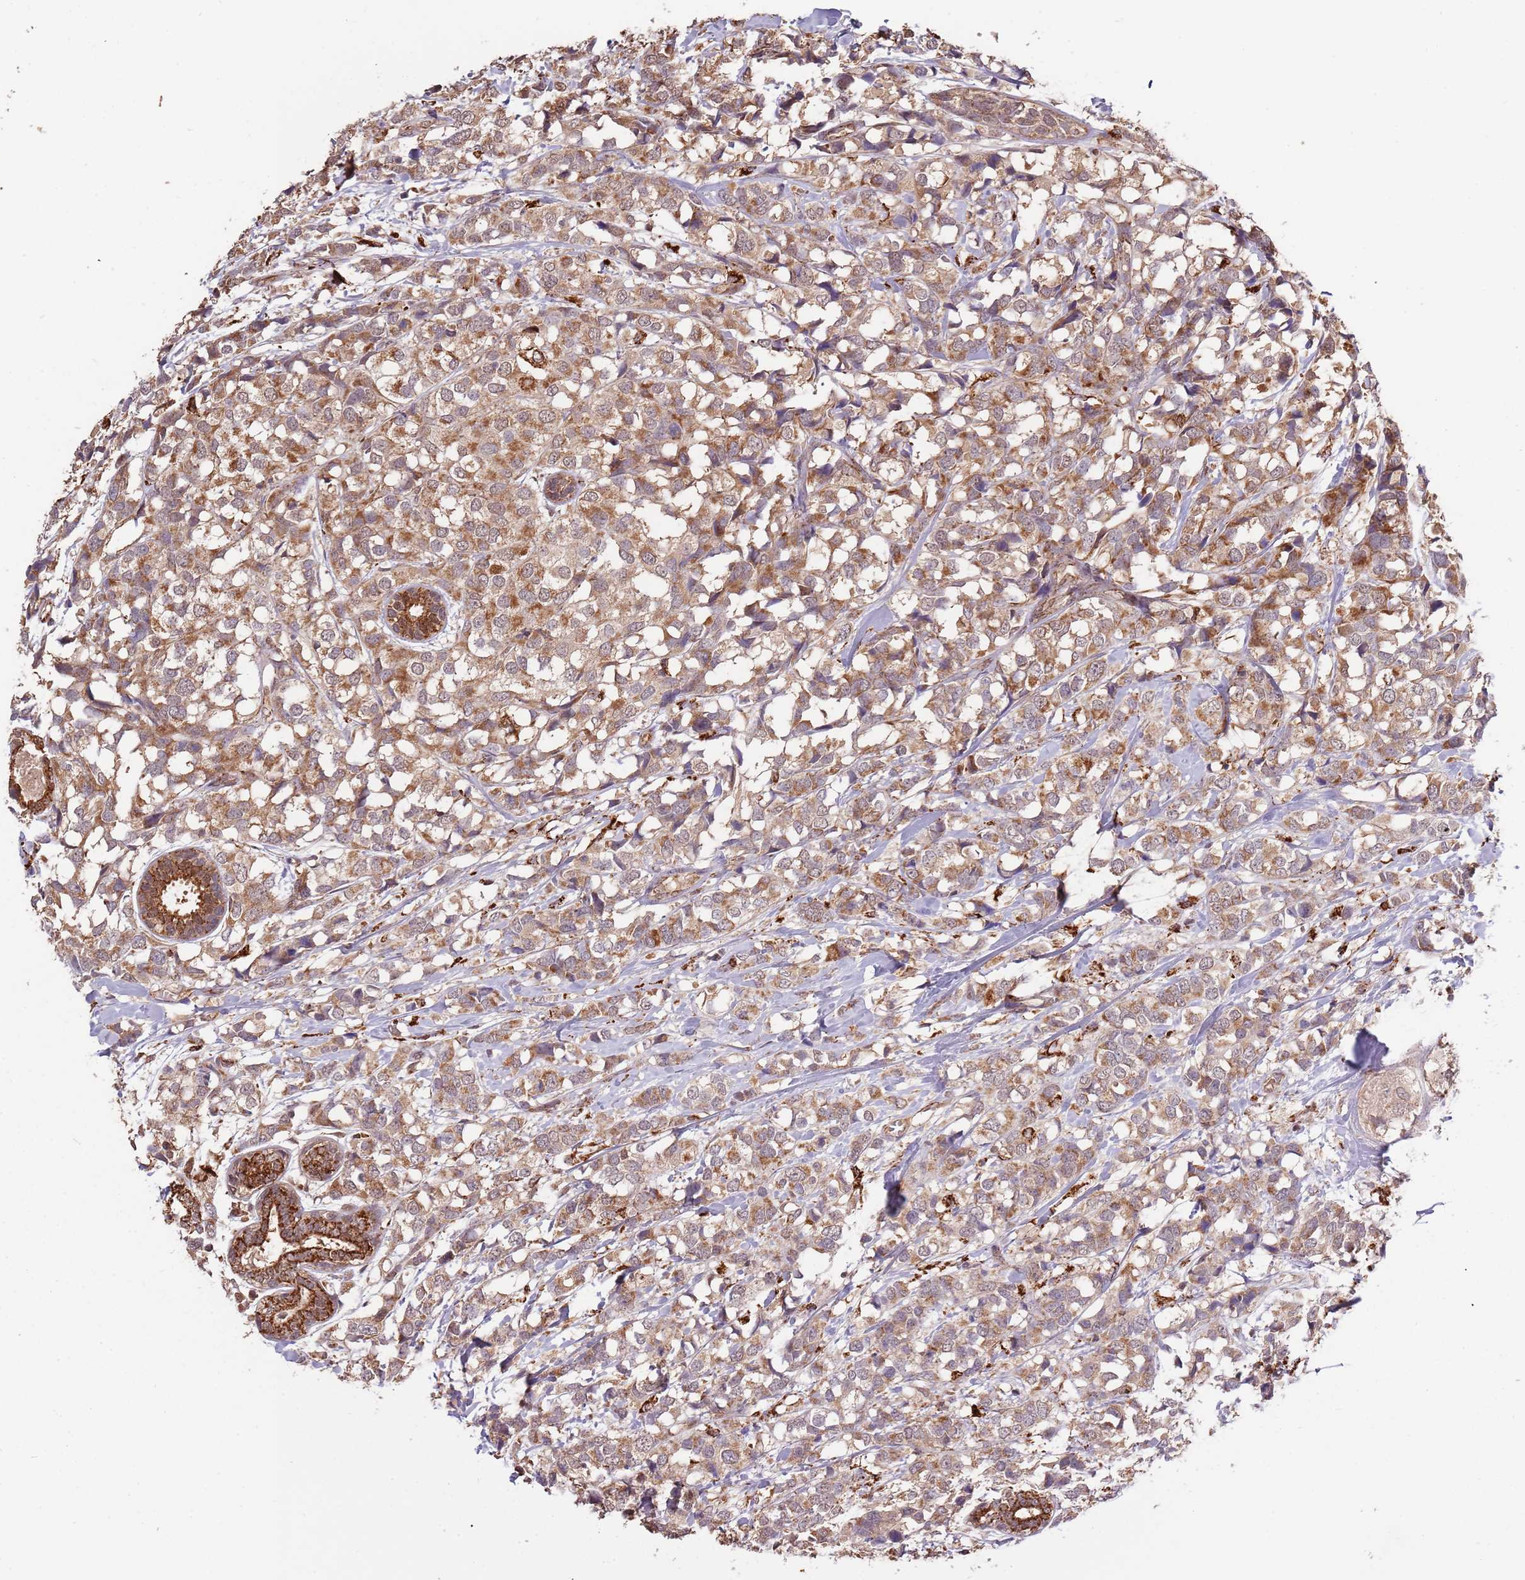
{"staining": {"intensity": "moderate", "quantity": ">75%", "location": "cytoplasmic/membranous"}, "tissue": "breast cancer", "cell_type": "Tumor cells", "image_type": "cancer", "snomed": [{"axis": "morphology", "description": "Lobular carcinoma"}, {"axis": "topography", "description": "Breast"}], "caption": "This photomicrograph reveals immunohistochemistry staining of lobular carcinoma (breast), with medium moderate cytoplasmic/membranous positivity in approximately >75% of tumor cells.", "gene": "IL17RD", "patient": {"sex": "female", "age": 59}}